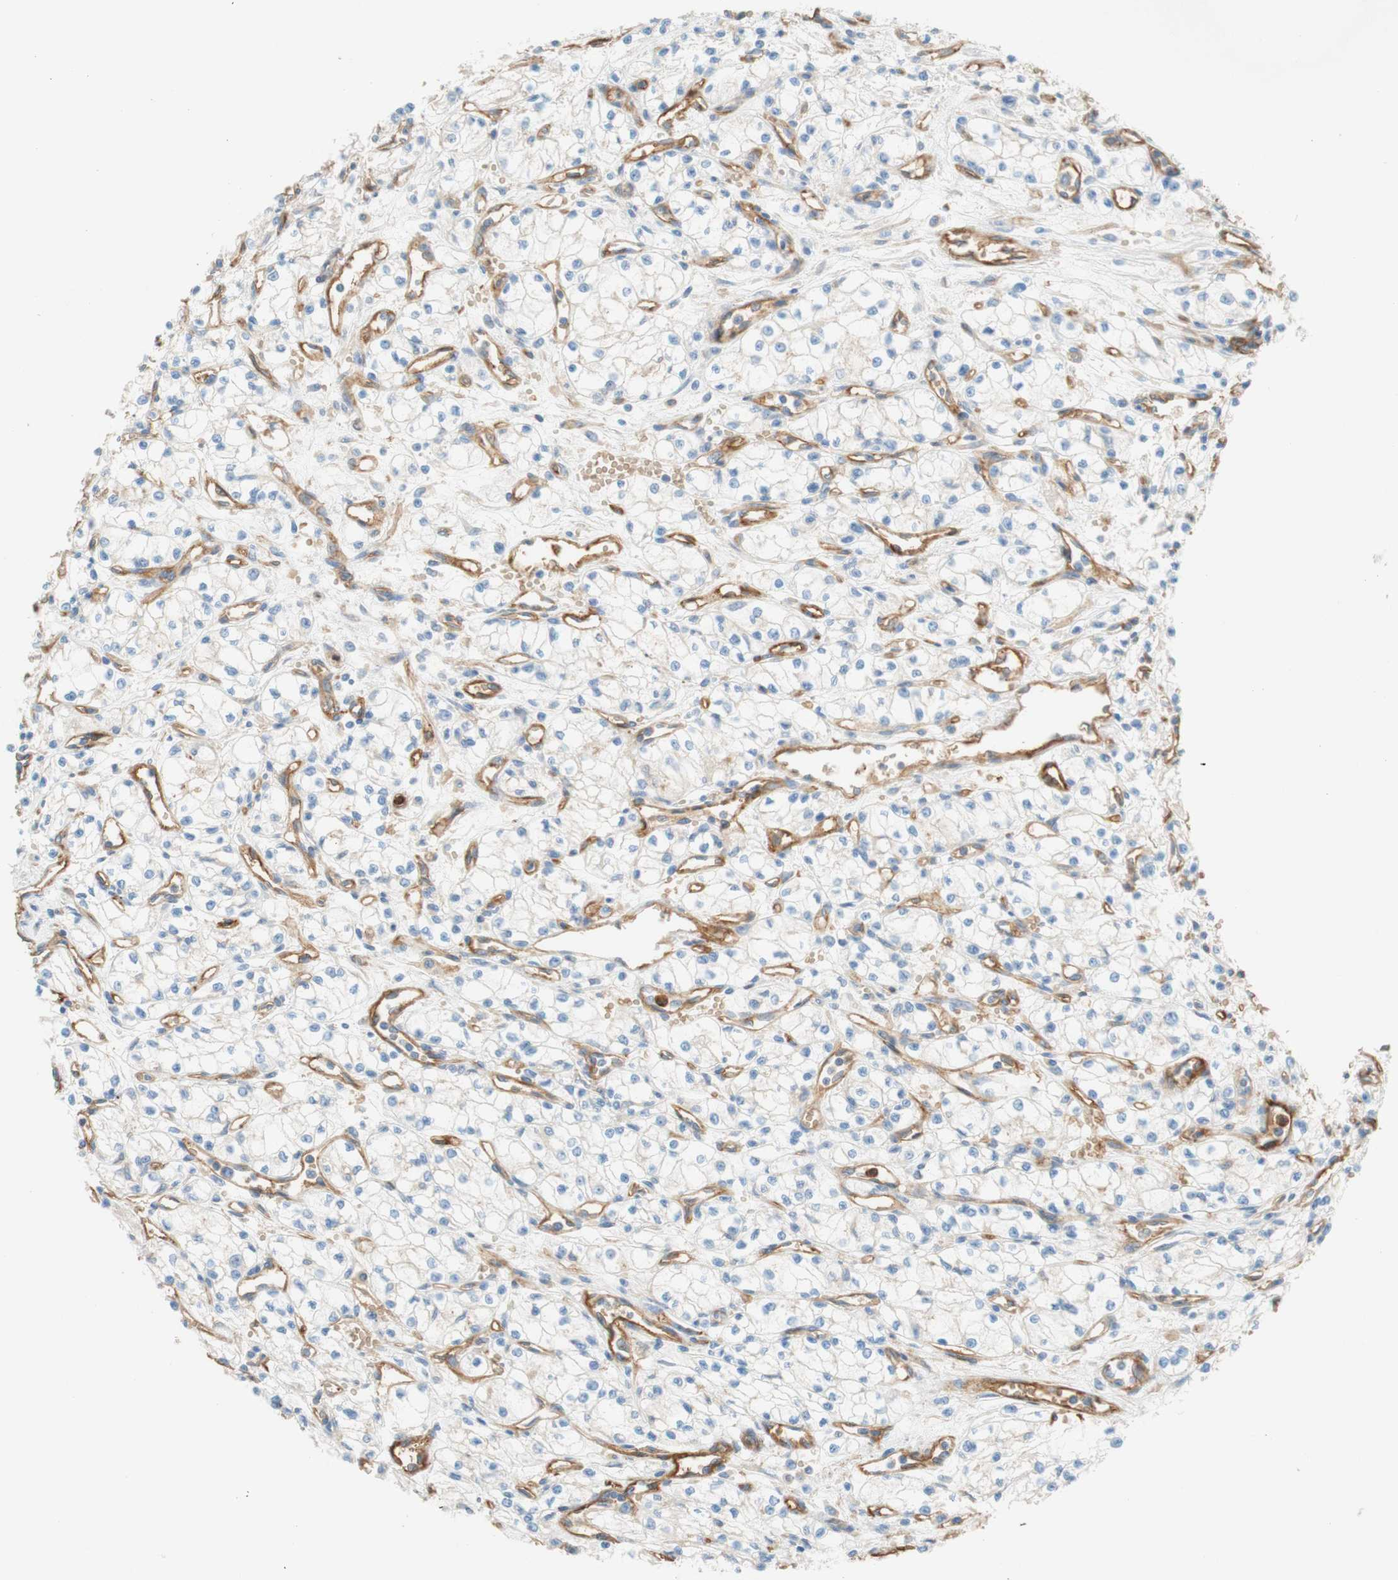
{"staining": {"intensity": "weak", "quantity": "<25%", "location": "cytoplasmic/membranous"}, "tissue": "renal cancer", "cell_type": "Tumor cells", "image_type": "cancer", "snomed": [{"axis": "morphology", "description": "Normal tissue, NOS"}, {"axis": "morphology", "description": "Adenocarcinoma, NOS"}, {"axis": "topography", "description": "Kidney"}], "caption": "Immunohistochemistry histopathology image of neoplastic tissue: adenocarcinoma (renal) stained with DAB reveals no significant protein positivity in tumor cells. (DAB (3,3'-diaminobenzidine) immunohistochemistry (IHC) with hematoxylin counter stain).", "gene": "STOM", "patient": {"sex": "male", "age": 59}}